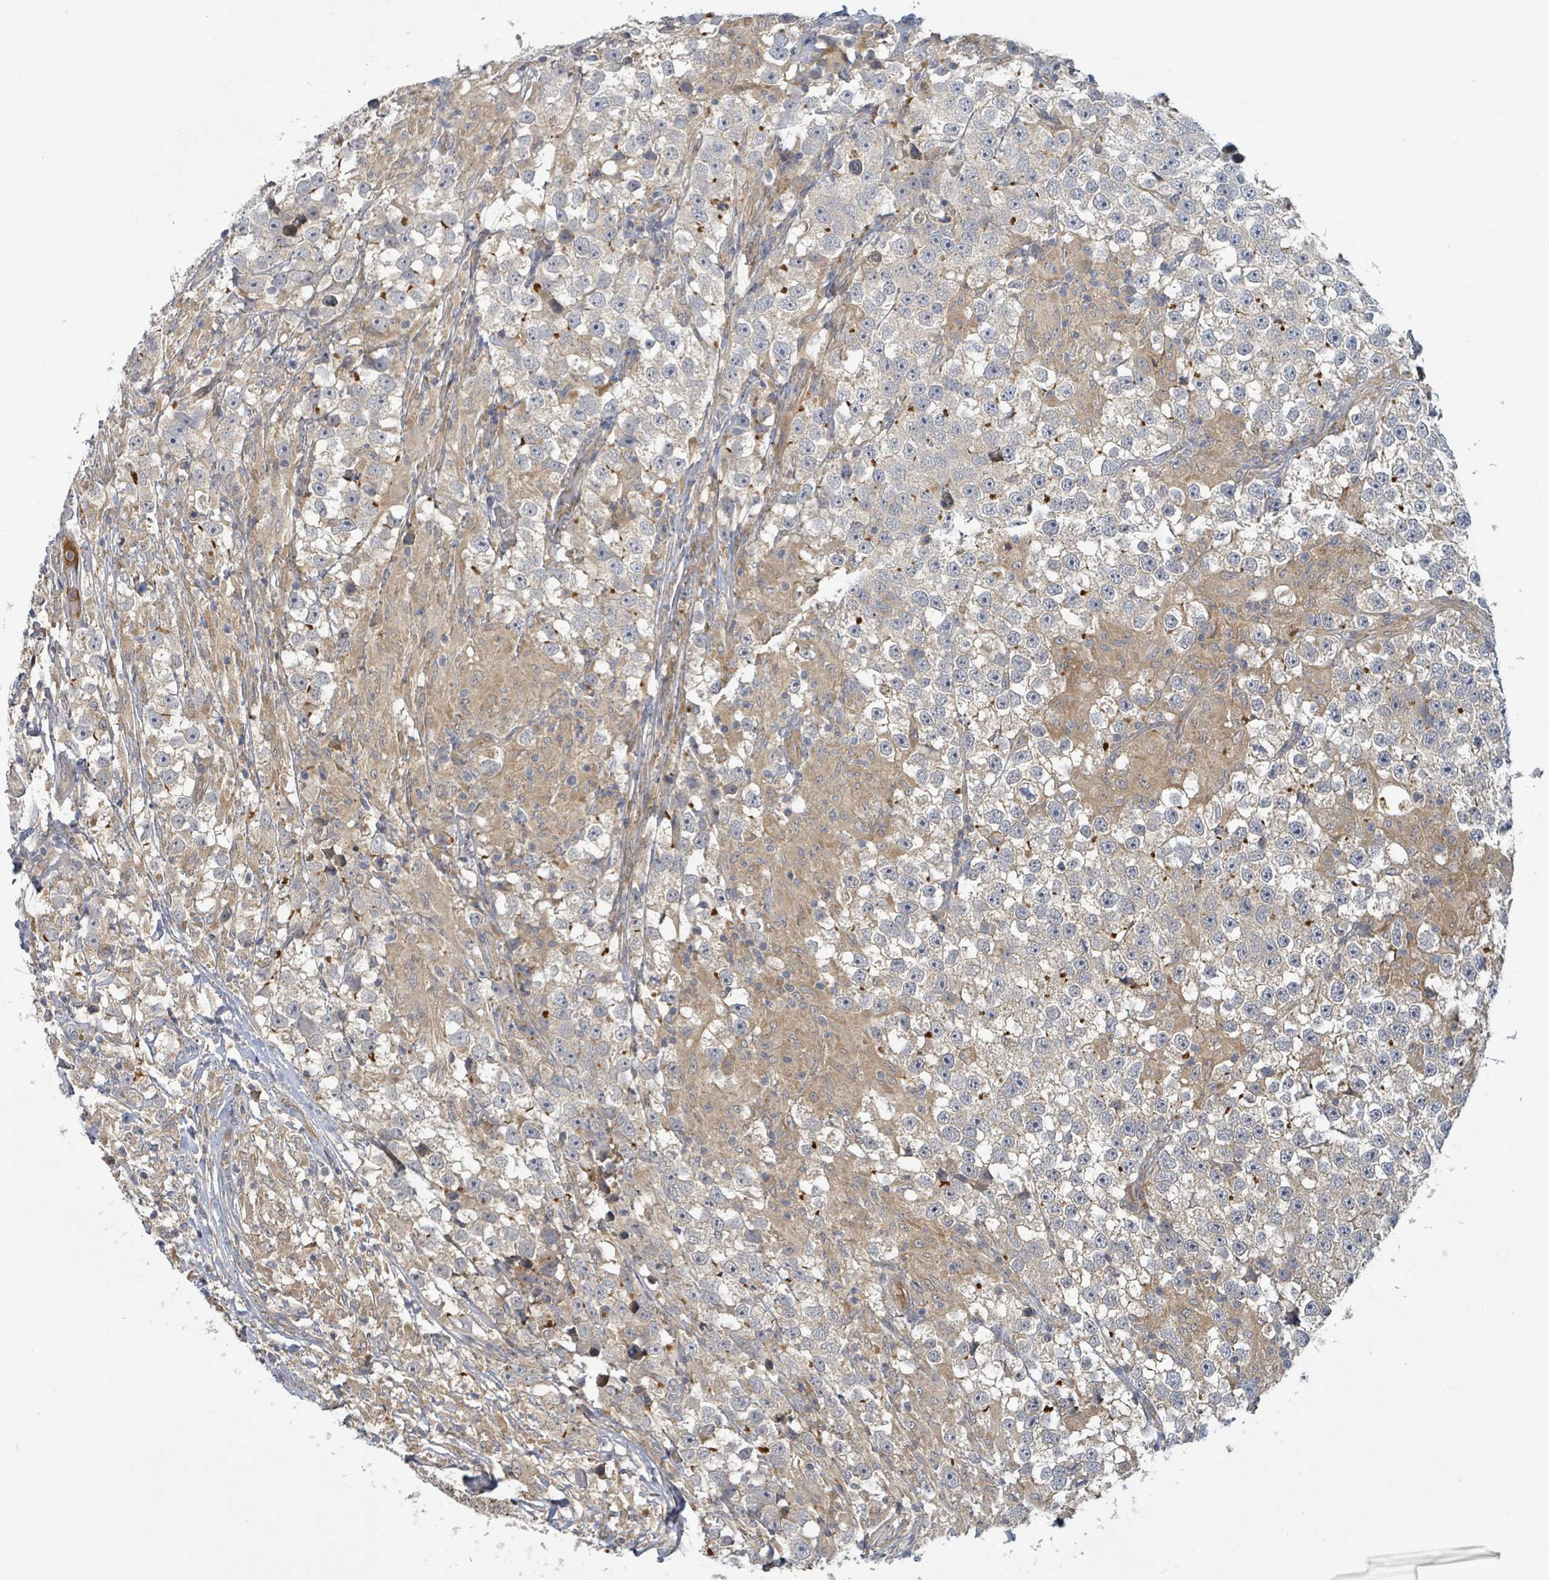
{"staining": {"intensity": "moderate", "quantity": "25%-75%", "location": "cytoplasmic/membranous"}, "tissue": "testis cancer", "cell_type": "Tumor cells", "image_type": "cancer", "snomed": [{"axis": "morphology", "description": "Seminoma, NOS"}, {"axis": "topography", "description": "Testis"}], "caption": "Protein expression analysis of human testis seminoma reveals moderate cytoplasmic/membranous positivity in about 25%-75% of tumor cells.", "gene": "STARD4", "patient": {"sex": "male", "age": 46}}